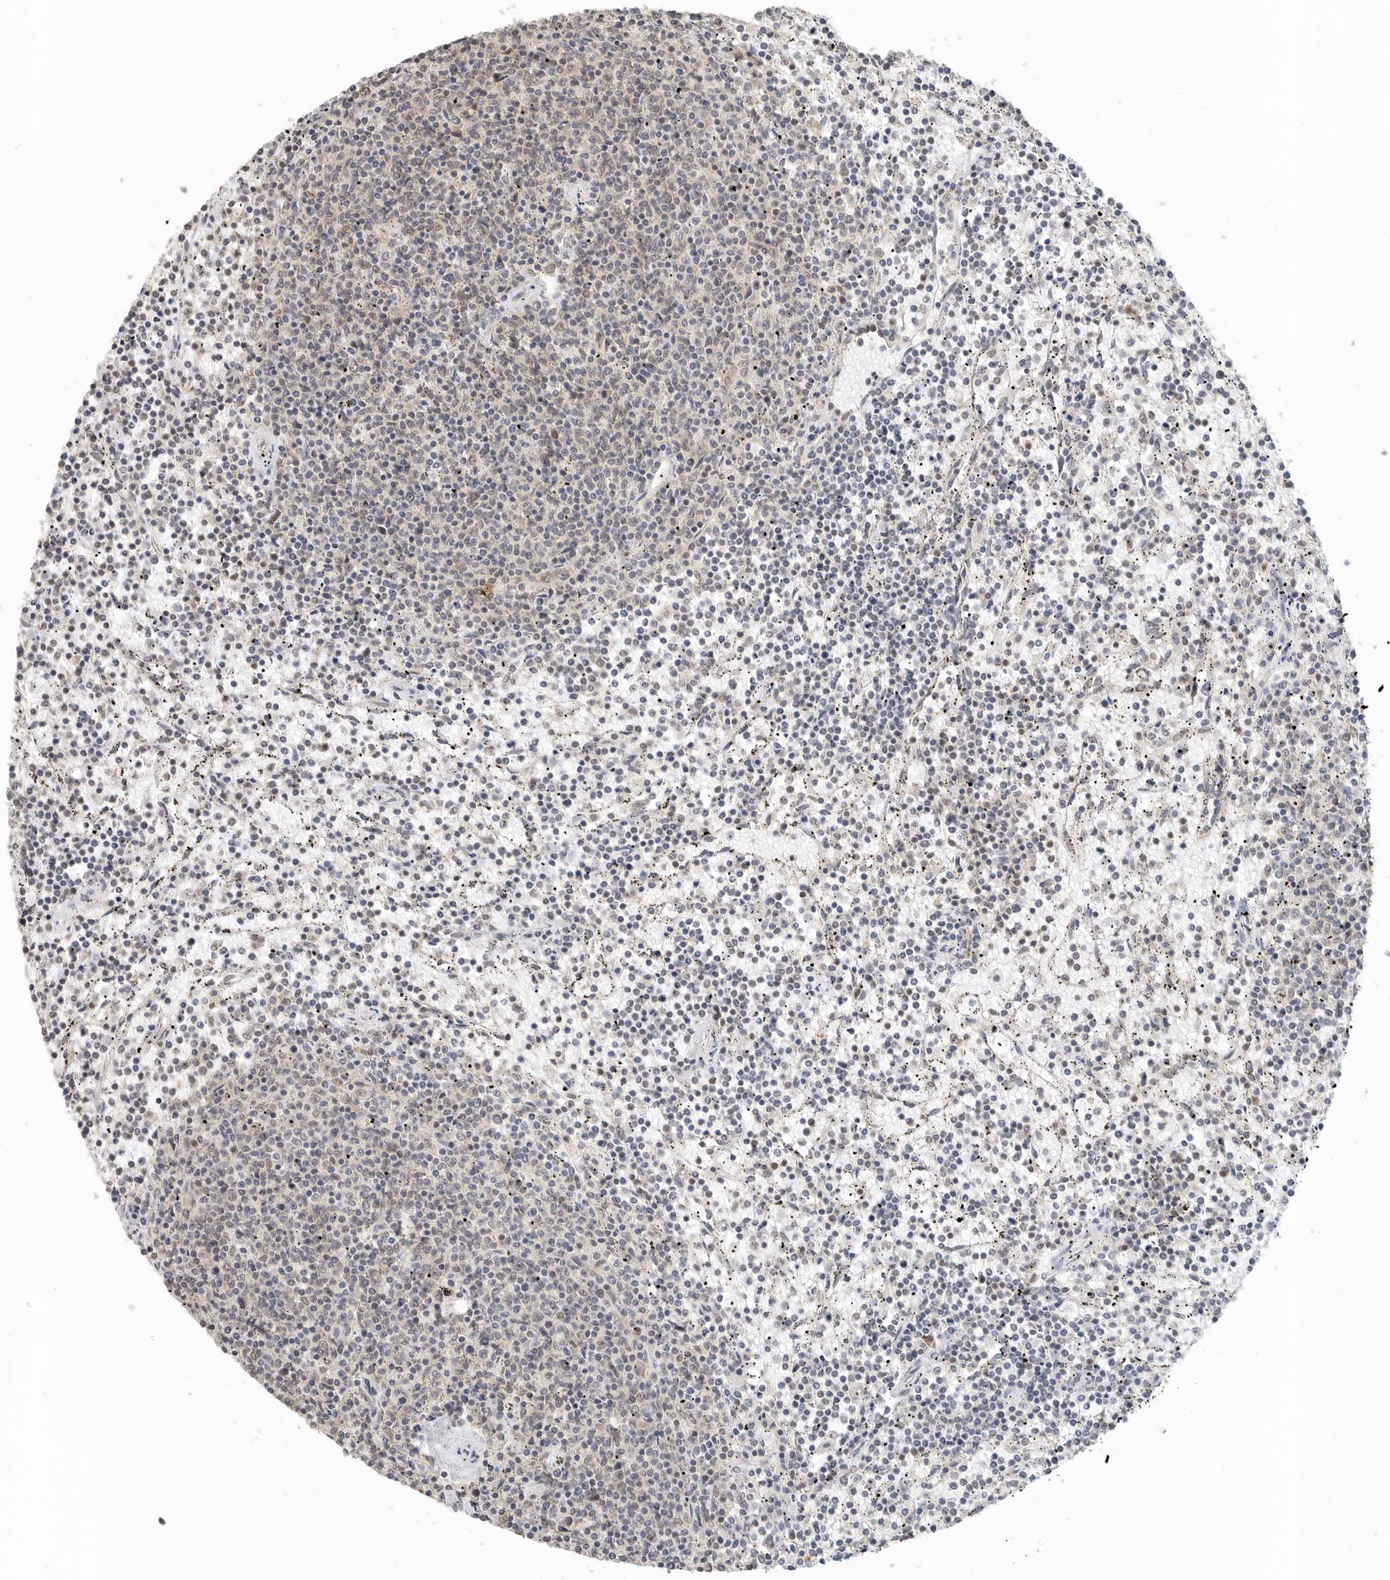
{"staining": {"intensity": "weak", "quantity": "<25%", "location": "cytoplasmic/membranous,nuclear"}, "tissue": "lymphoma", "cell_type": "Tumor cells", "image_type": "cancer", "snomed": [{"axis": "morphology", "description": "Malignant lymphoma, non-Hodgkin's type, Low grade"}, {"axis": "topography", "description": "Spleen"}], "caption": "This is a micrograph of immunohistochemistry staining of malignant lymphoma, non-Hodgkin's type (low-grade), which shows no positivity in tumor cells. The staining is performed using DAB brown chromogen with nuclei counter-stained in using hematoxylin.", "gene": "METAP1", "patient": {"sex": "female", "age": 50}}